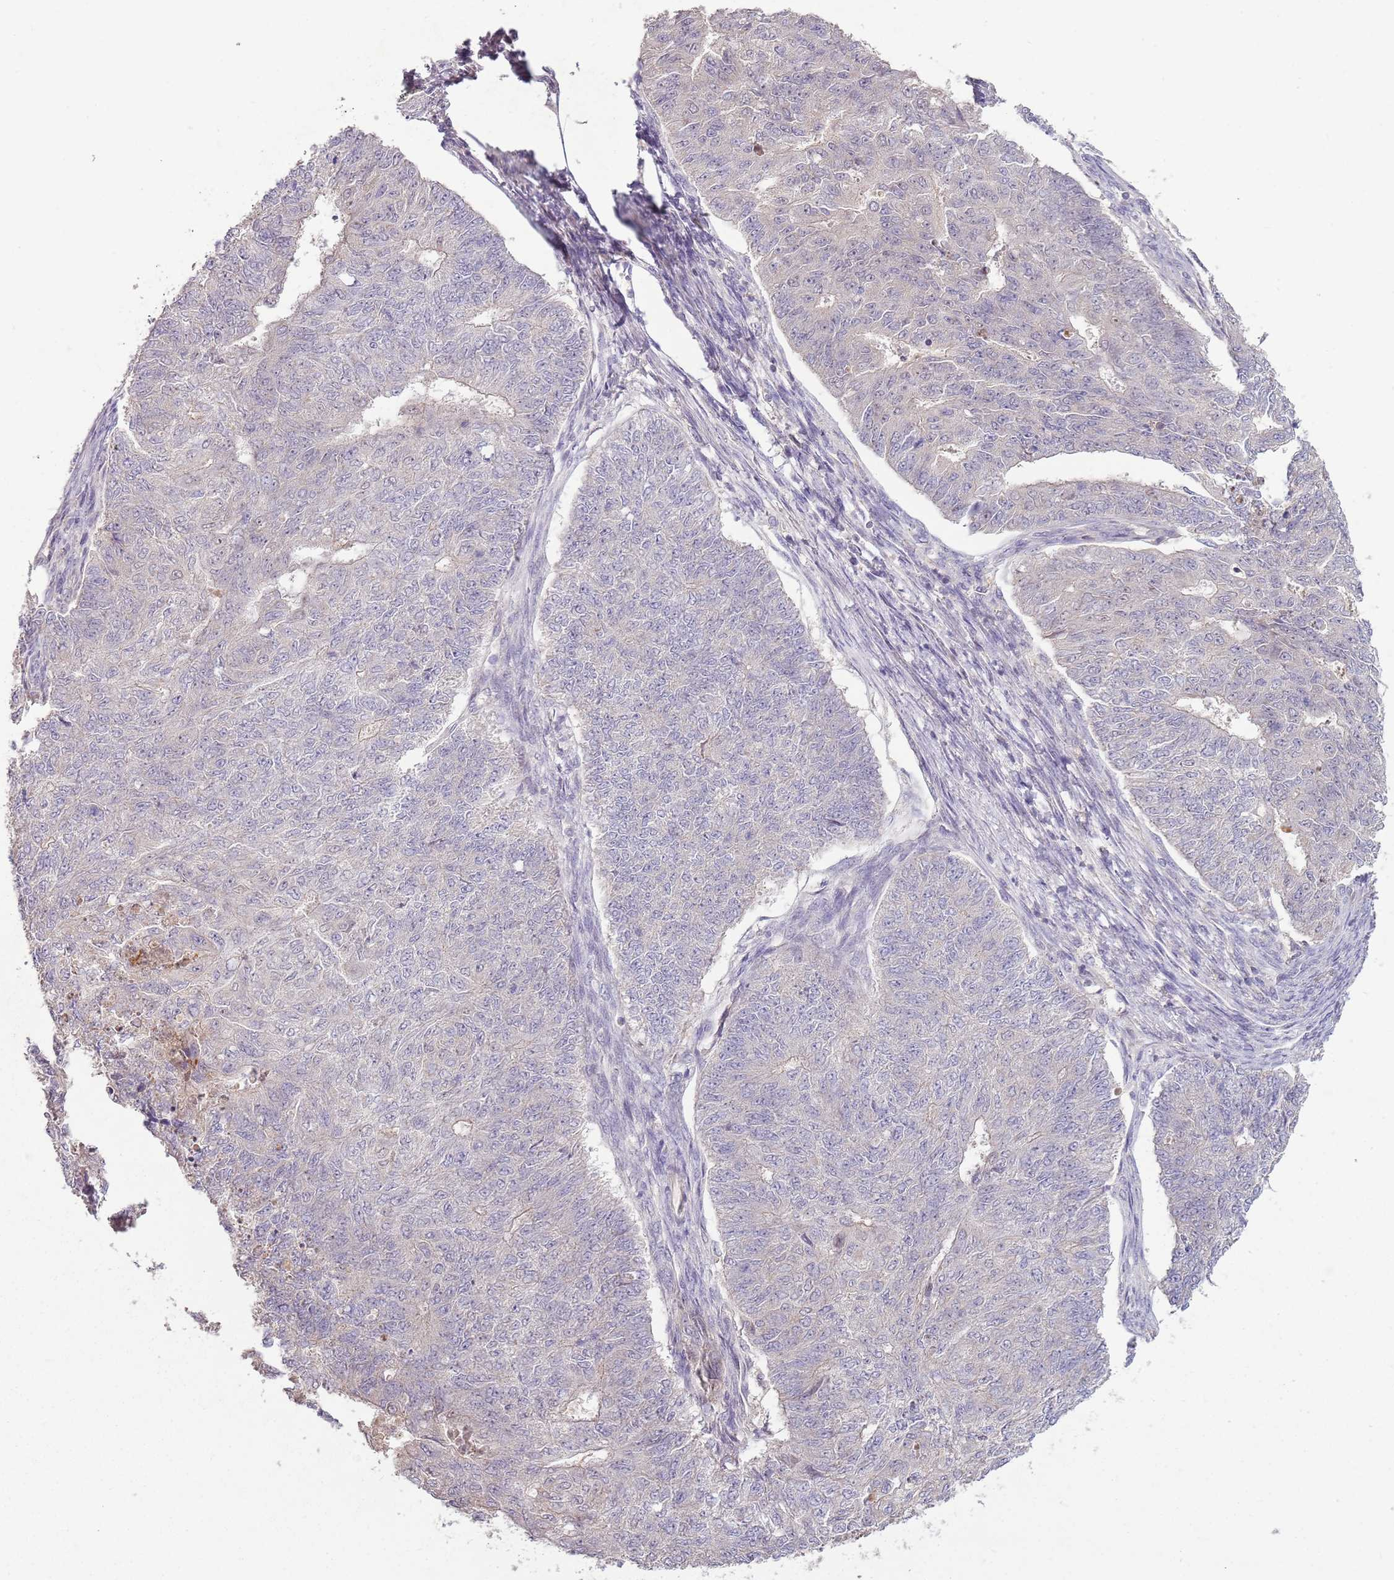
{"staining": {"intensity": "negative", "quantity": "none", "location": "none"}, "tissue": "endometrial cancer", "cell_type": "Tumor cells", "image_type": "cancer", "snomed": [{"axis": "morphology", "description": "Adenocarcinoma, NOS"}, {"axis": "topography", "description": "Endometrium"}], "caption": "High magnification brightfield microscopy of endometrial cancer (adenocarcinoma) stained with DAB (brown) and counterstained with hematoxylin (blue): tumor cells show no significant expression.", "gene": "TEKT4", "patient": {"sex": "female", "age": 32}}